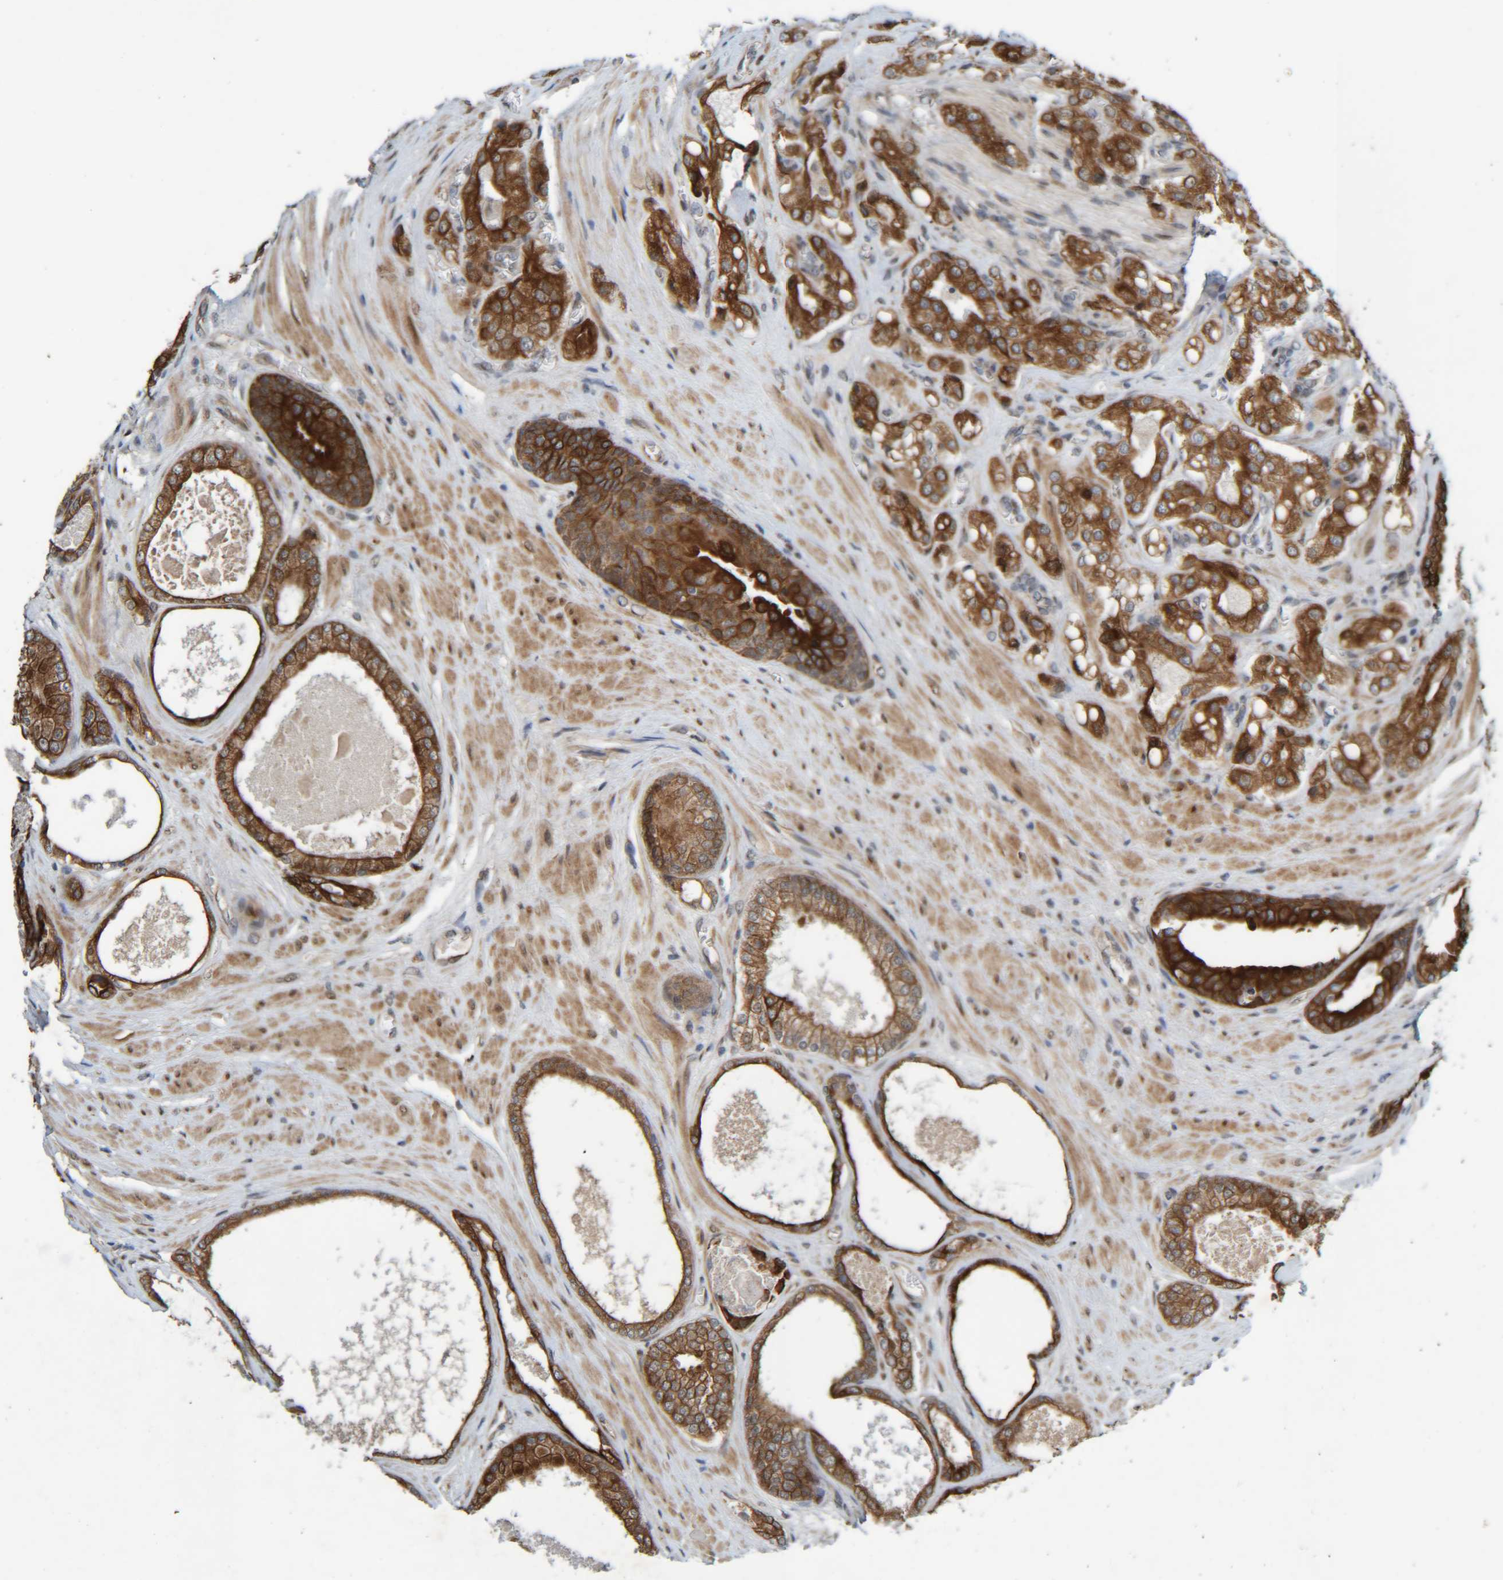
{"staining": {"intensity": "strong", "quantity": ">75%", "location": "cytoplasmic/membranous"}, "tissue": "prostate cancer", "cell_type": "Tumor cells", "image_type": "cancer", "snomed": [{"axis": "morphology", "description": "Adenocarcinoma, High grade"}, {"axis": "topography", "description": "Prostate"}], "caption": "Immunohistochemical staining of adenocarcinoma (high-grade) (prostate) shows high levels of strong cytoplasmic/membranous protein staining in approximately >75% of tumor cells.", "gene": "CCDC57", "patient": {"sex": "male", "age": 65}}